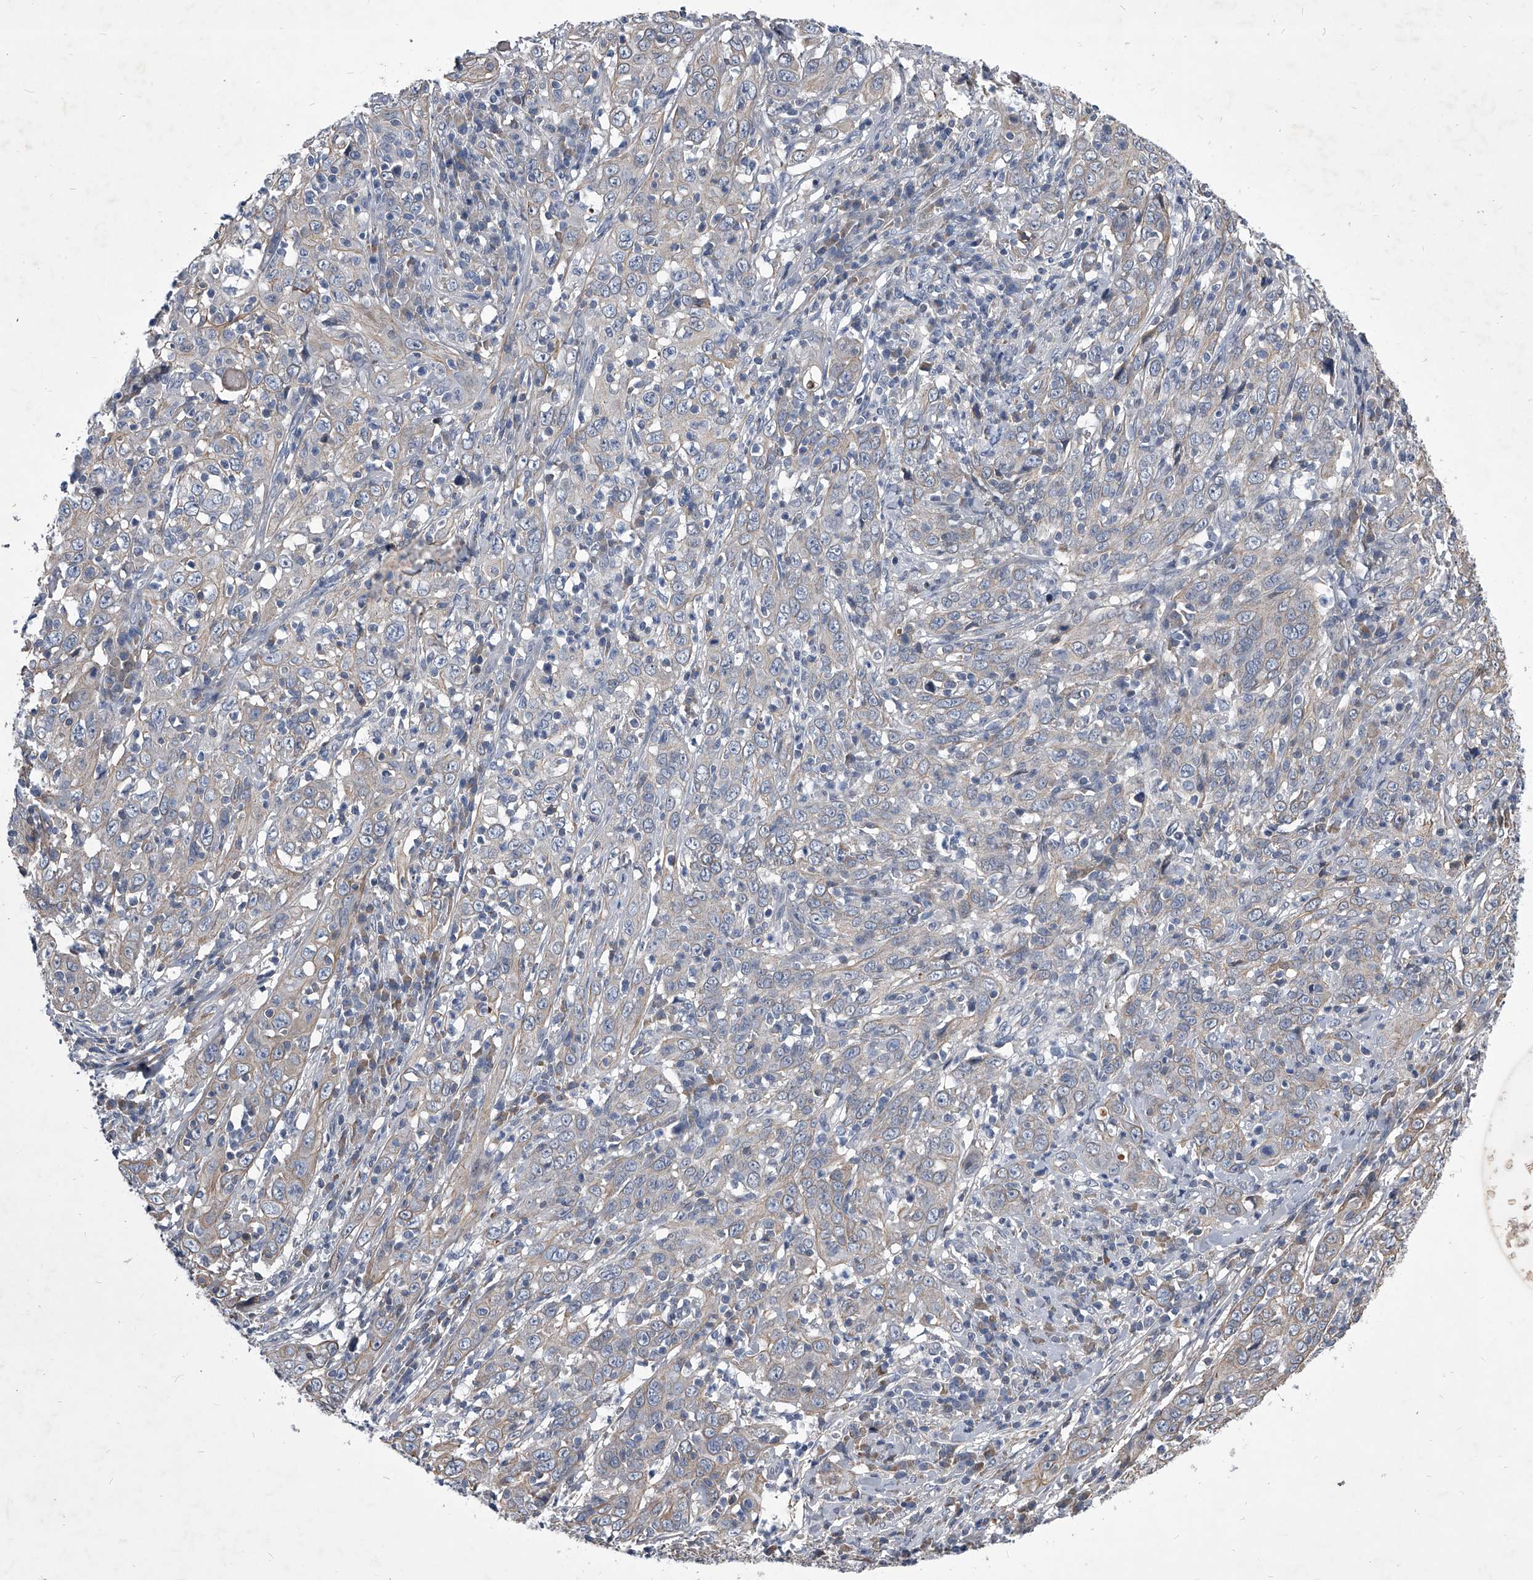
{"staining": {"intensity": "weak", "quantity": "<25%", "location": "cytoplasmic/membranous"}, "tissue": "cervical cancer", "cell_type": "Tumor cells", "image_type": "cancer", "snomed": [{"axis": "morphology", "description": "Squamous cell carcinoma, NOS"}, {"axis": "topography", "description": "Cervix"}], "caption": "Immunohistochemical staining of human squamous cell carcinoma (cervical) displays no significant expression in tumor cells.", "gene": "ZNF76", "patient": {"sex": "female", "age": 46}}